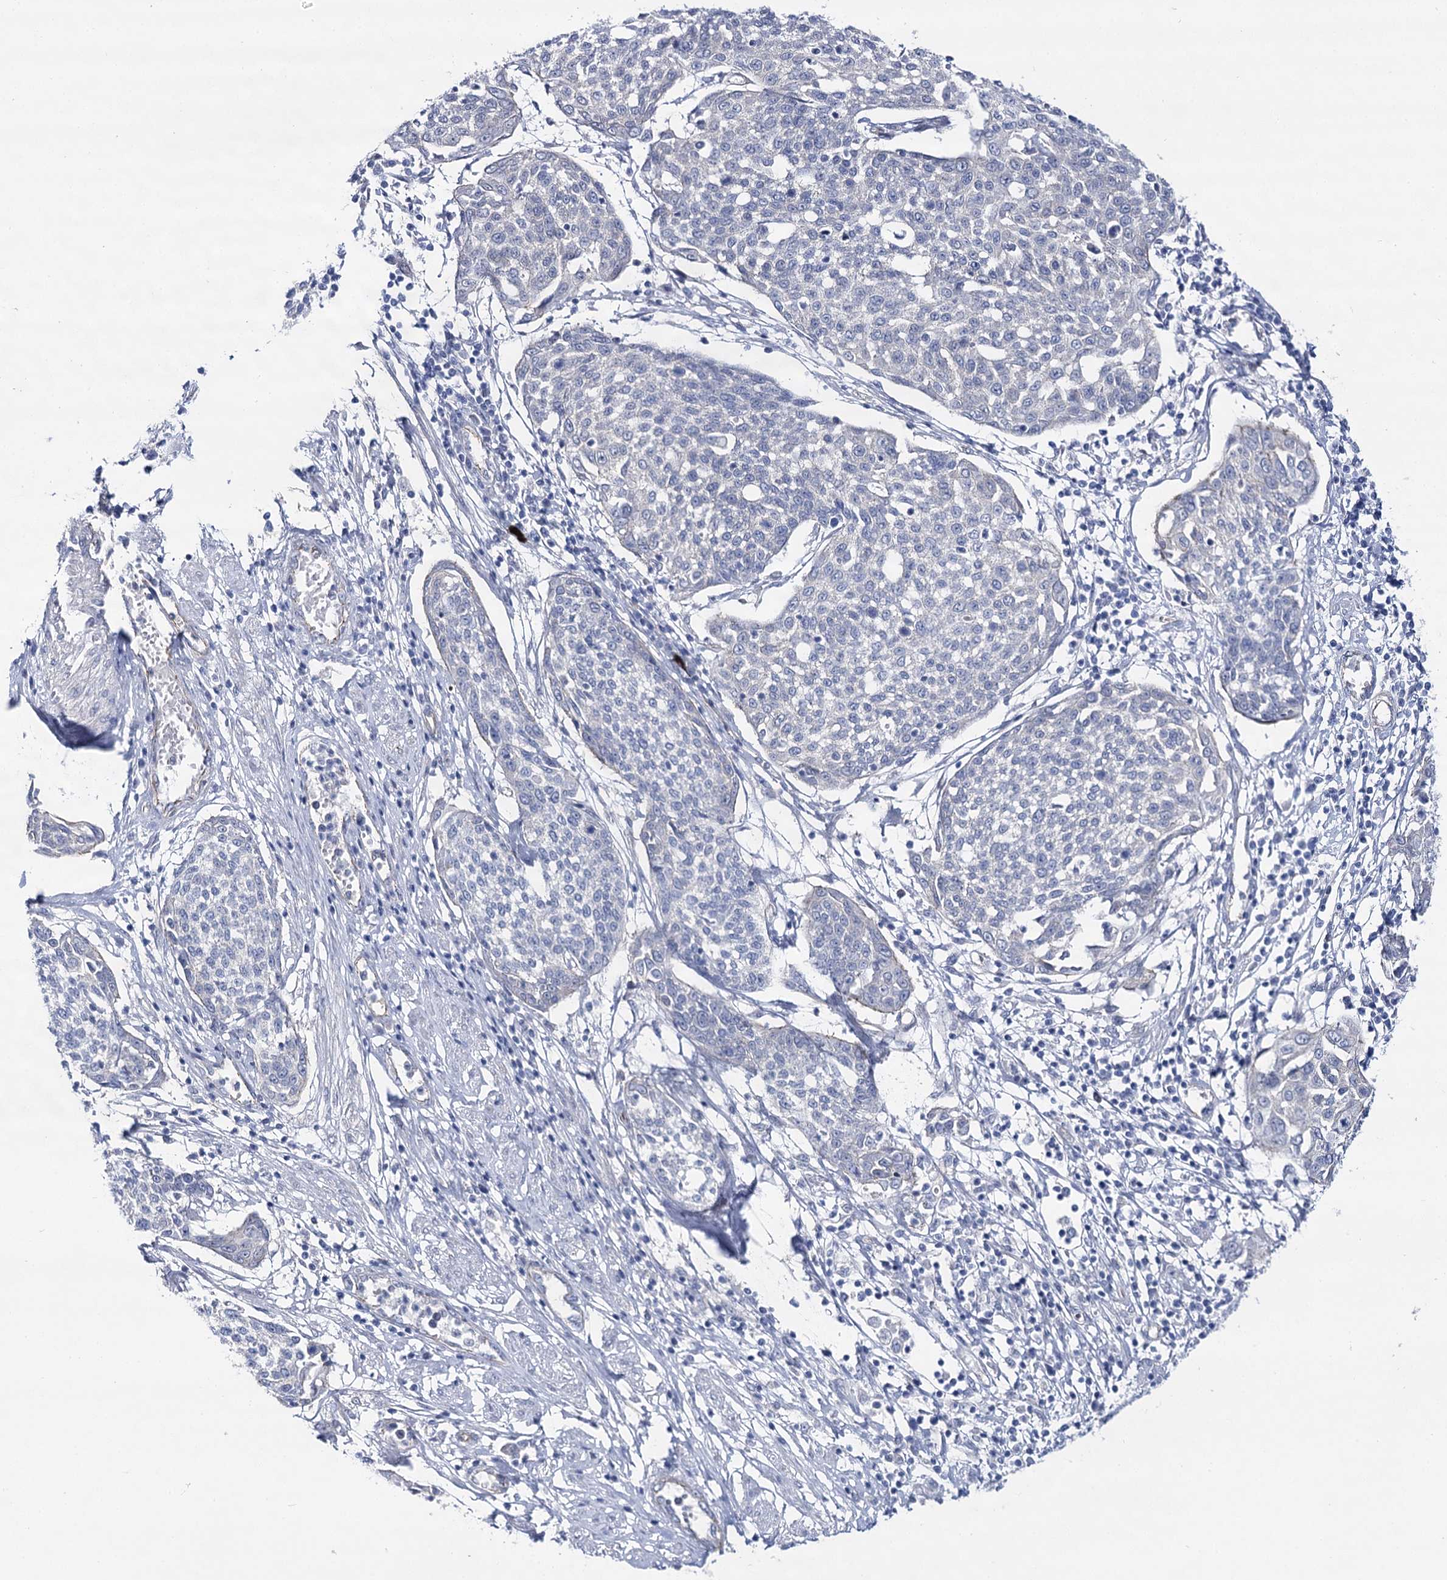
{"staining": {"intensity": "negative", "quantity": "none", "location": "none"}, "tissue": "cervical cancer", "cell_type": "Tumor cells", "image_type": "cancer", "snomed": [{"axis": "morphology", "description": "Squamous cell carcinoma, NOS"}, {"axis": "topography", "description": "Cervix"}], "caption": "An immunohistochemistry photomicrograph of cervical cancer is shown. There is no staining in tumor cells of cervical cancer. (DAB immunohistochemistry (IHC), high magnification).", "gene": "NRAP", "patient": {"sex": "female", "age": 34}}